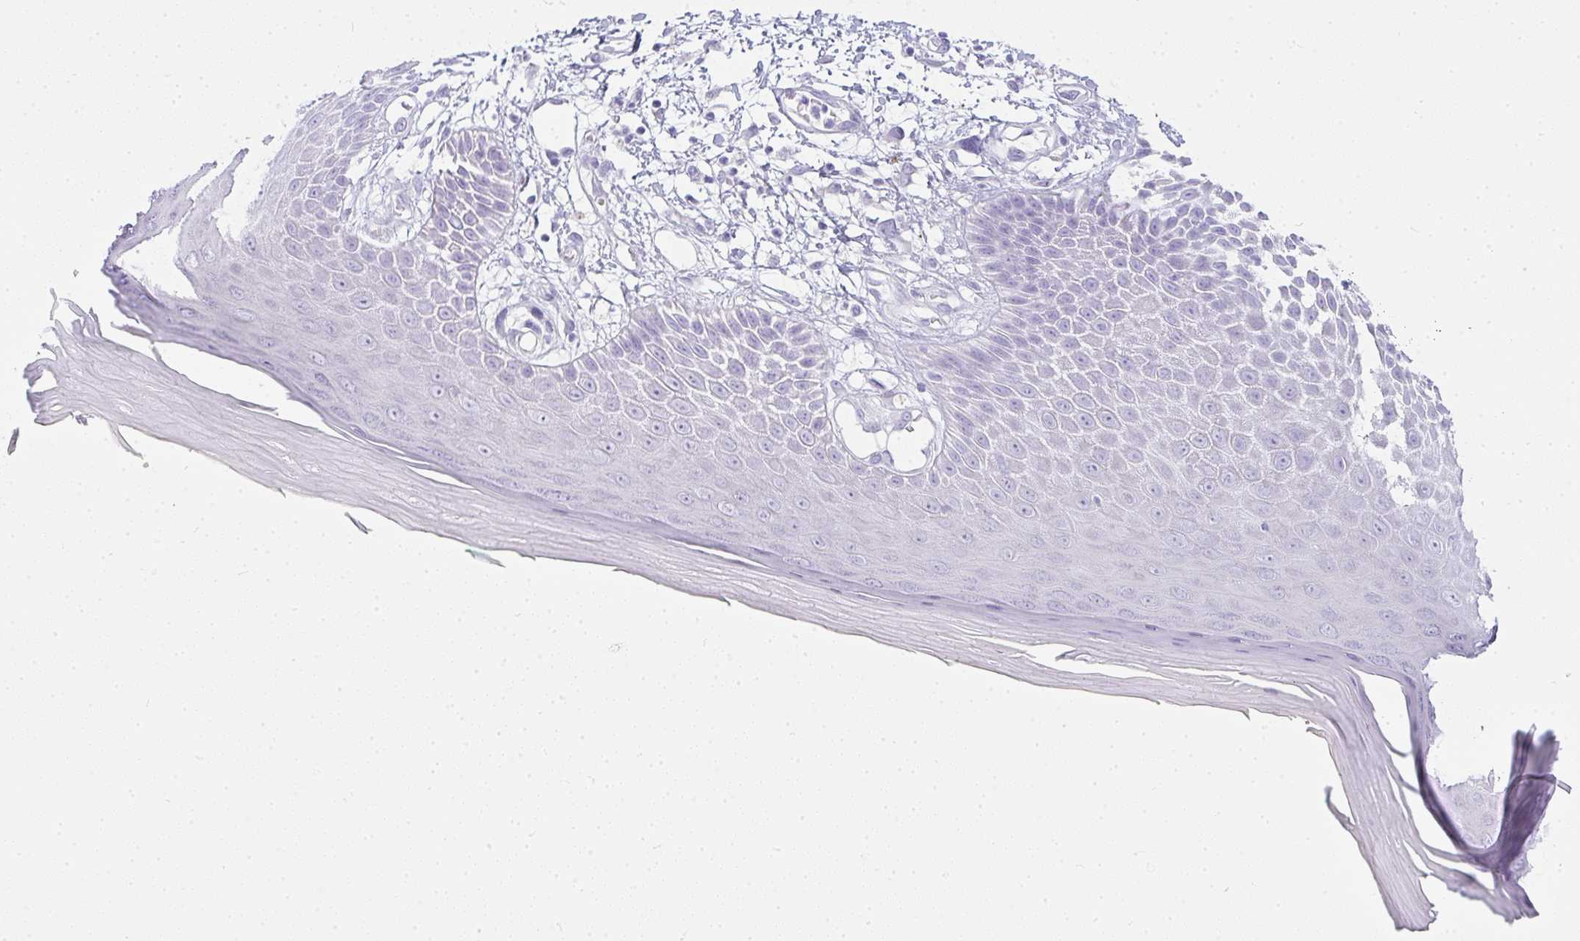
{"staining": {"intensity": "negative", "quantity": "none", "location": "none"}, "tissue": "skin", "cell_type": "Epidermal cells", "image_type": "normal", "snomed": [{"axis": "morphology", "description": "Normal tissue, NOS"}, {"axis": "topography", "description": "Anal"}, {"axis": "topography", "description": "Peripheral nerve tissue"}], "caption": "IHC histopathology image of benign skin stained for a protein (brown), which demonstrates no expression in epidermal cells. (IHC, brightfield microscopy, high magnification).", "gene": "OR5J2", "patient": {"sex": "male", "age": 78}}